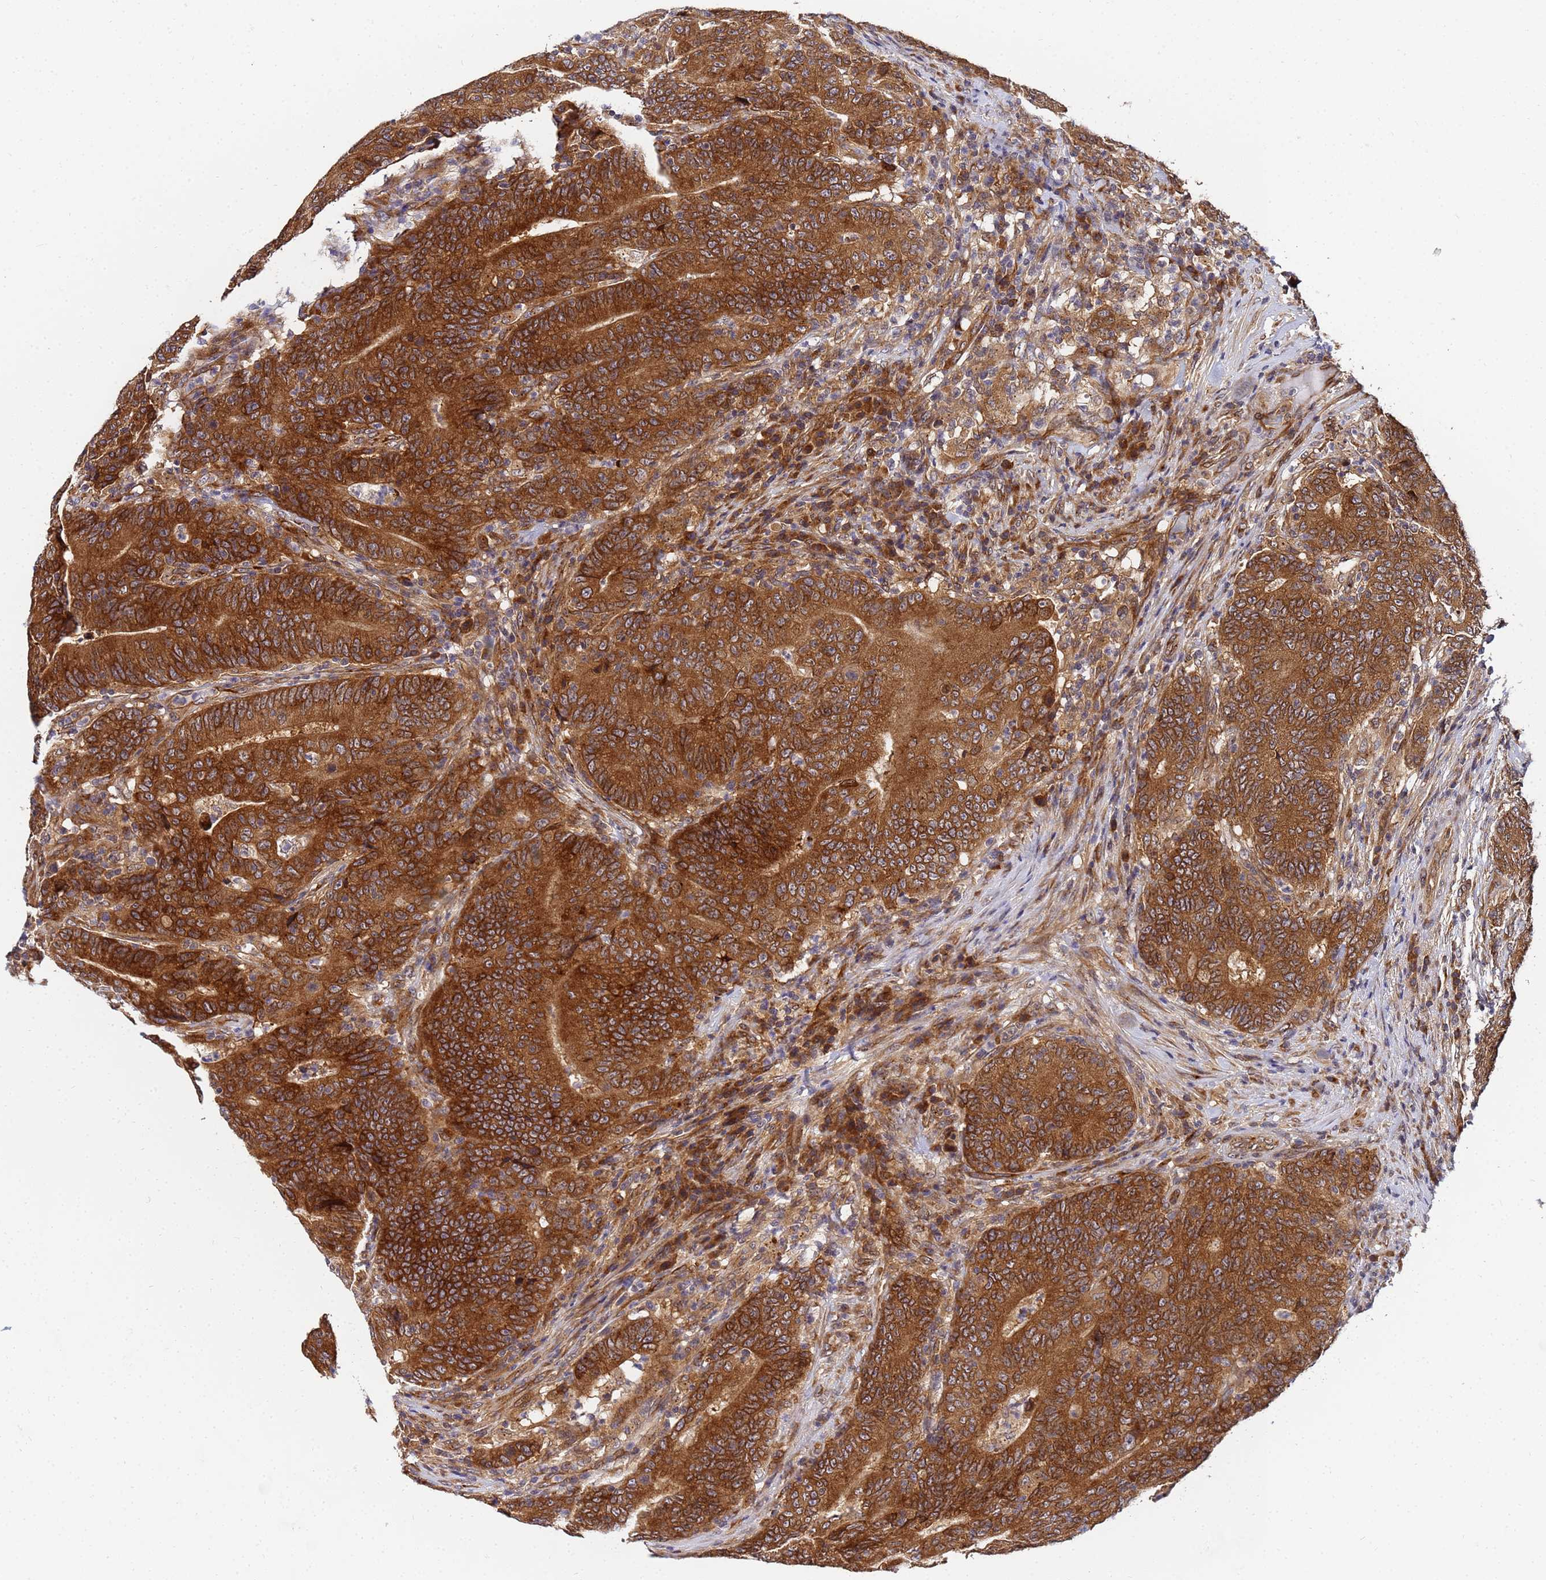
{"staining": {"intensity": "strong", "quantity": ">75%", "location": "cytoplasmic/membranous"}, "tissue": "colorectal cancer", "cell_type": "Tumor cells", "image_type": "cancer", "snomed": [{"axis": "morphology", "description": "Normal tissue, NOS"}, {"axis": "morphology", "description": "Adenocarcinoma, NOS"}, {"axis": "topography", "description": "Colon"}], "caption": "This is a histology image of immunohistochemistry (IHC) staining of colorectal cancer (adenocarcinoma), which shows strong staining in the cytoplasmic/membranous of tumor cells.", "gene": "UNC93B1", "patient": {"sex": "female", "age": 75}}